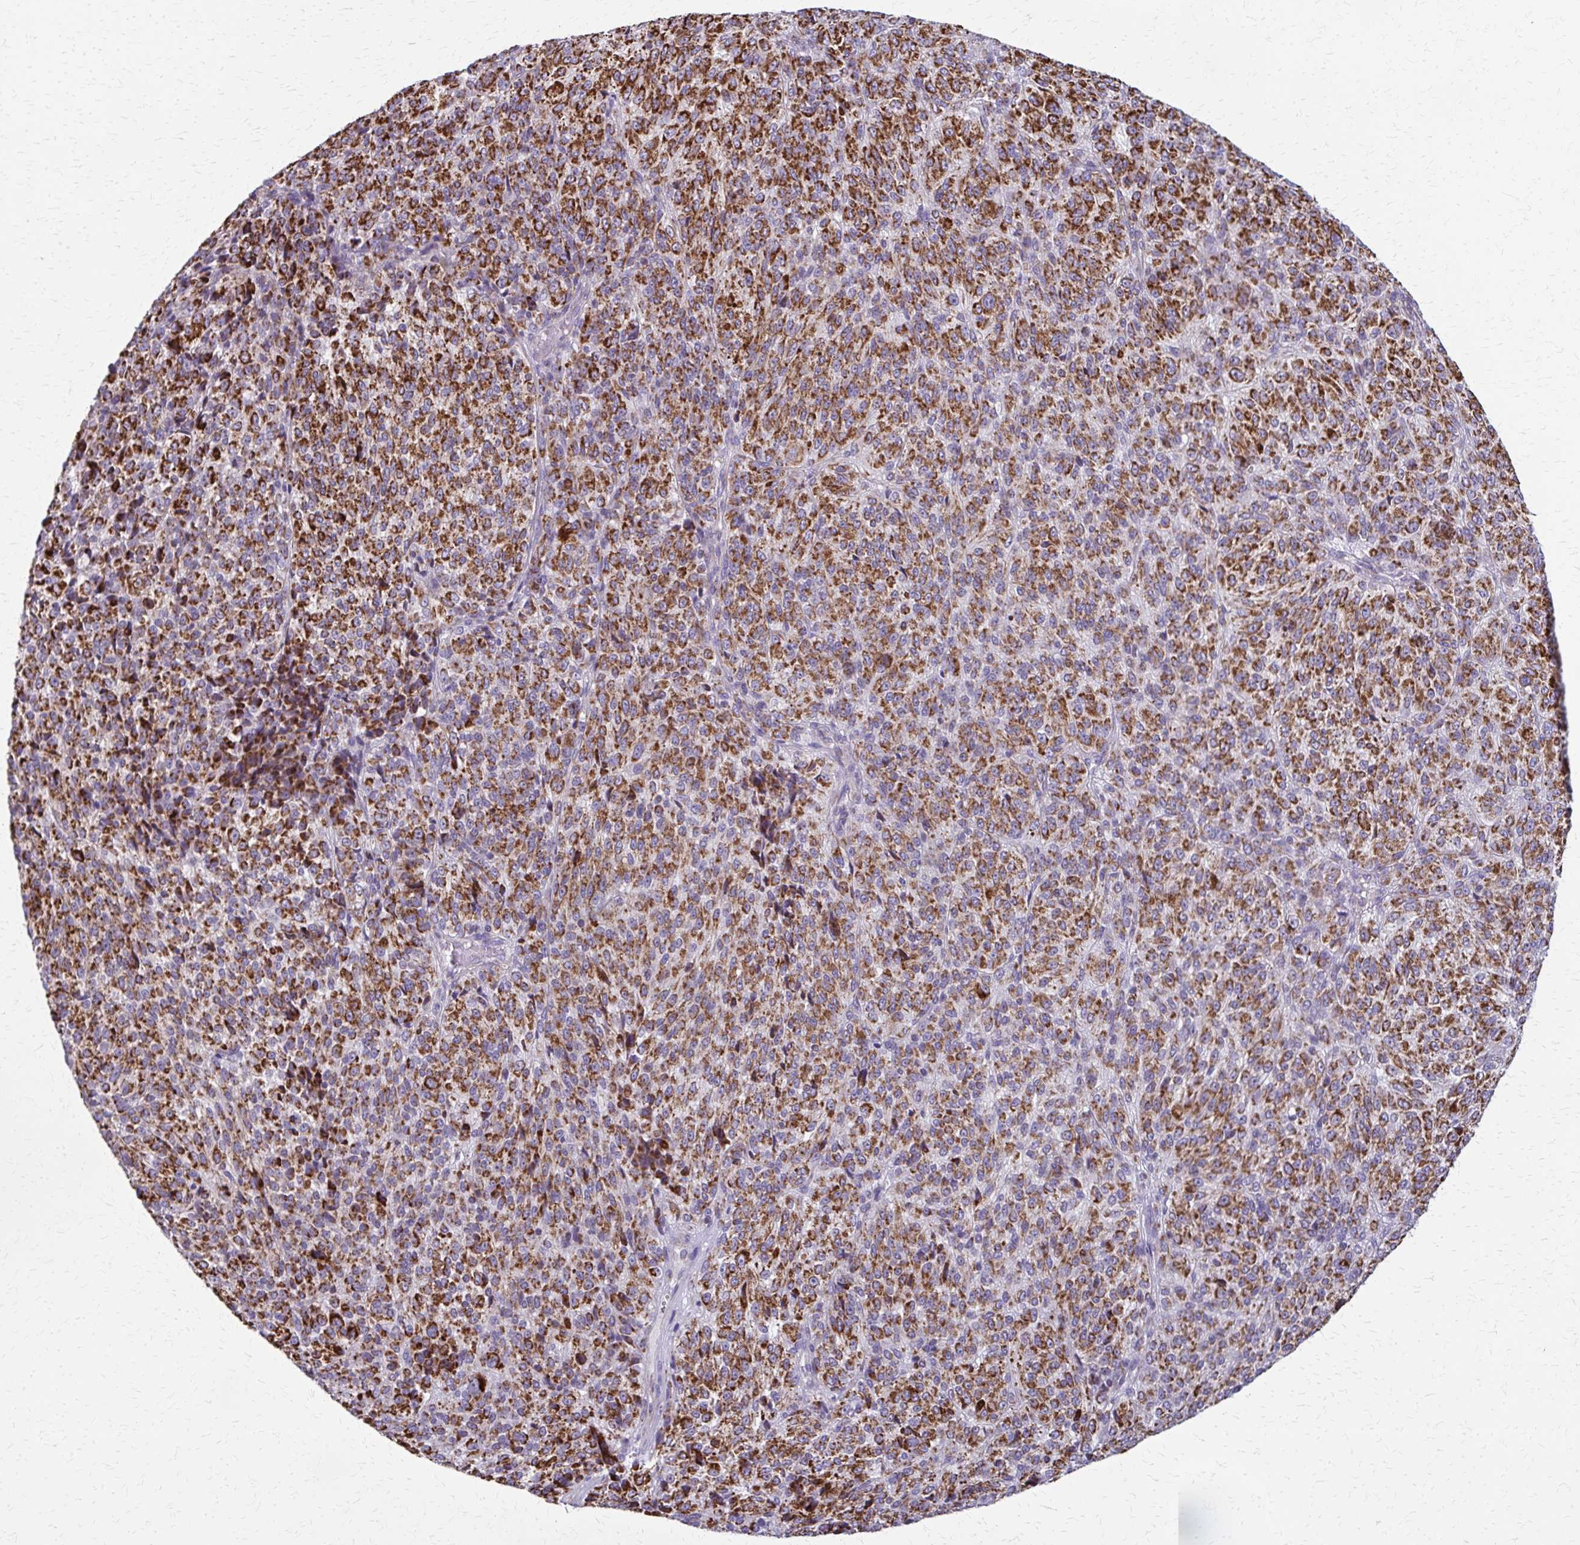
{"staining": {"intensity": "strong", "quantity": ">75%", "location": "cytoplasmic/membranous"}, "tissue": "melanoma", "cell_type": "Tumor cells", "image_type": "cancer", "snomed": [{"axis": "morphology", "description": "Malignant melanoma, Metastatic site"}, {"axis": "topography", "description": "Brain"}], "caption": "Malignant melanoma (metastatic site) tissue exhibits strong cytoplasmic/membranous staining in approximately >75% of tumor cells, visualized by immunohistochemistry.", "gene": "TVP23A", "patient": {"sex": "female", "age": 56}}